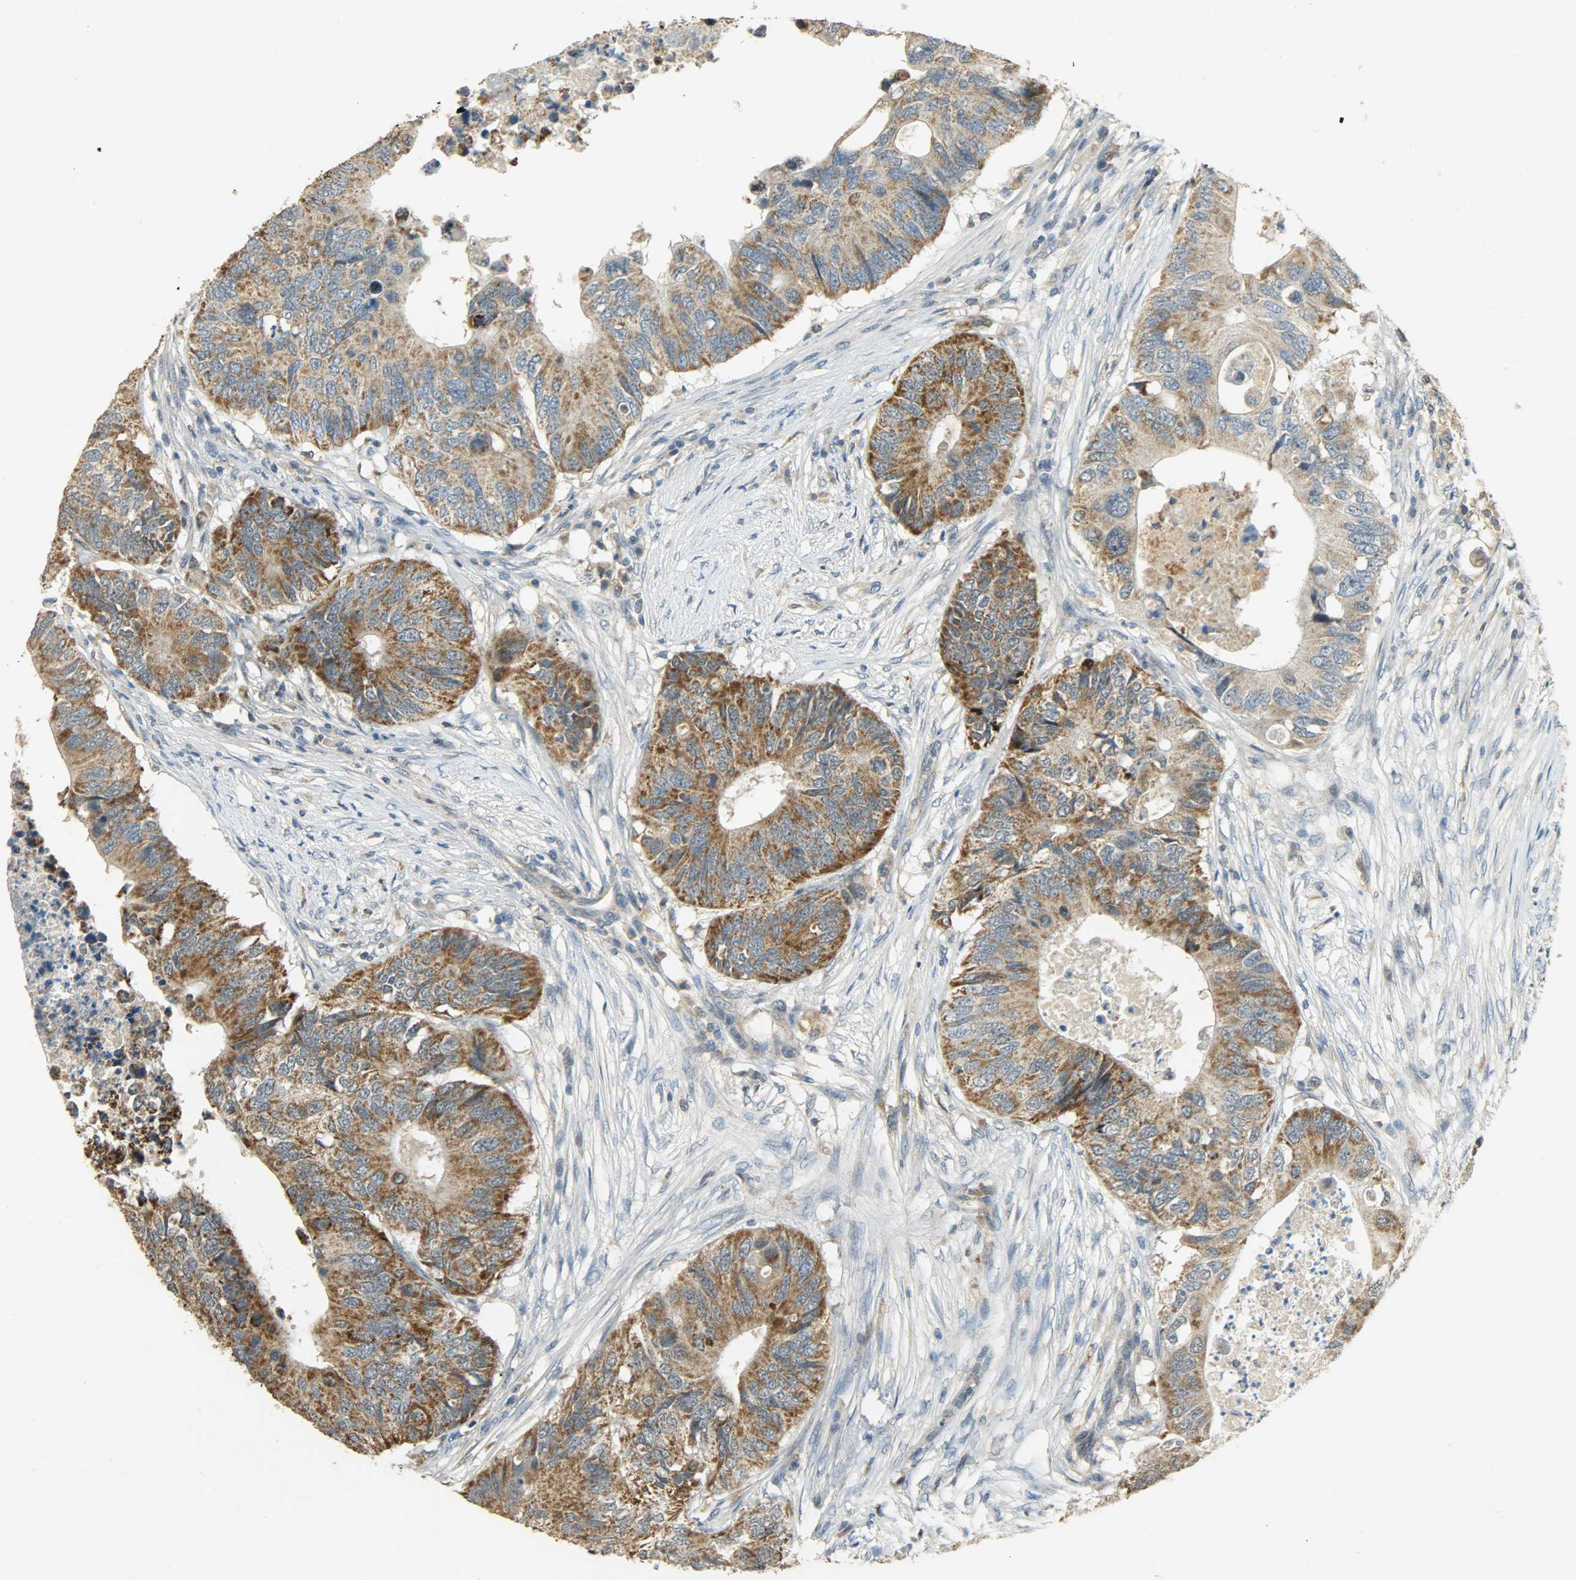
{"staining": {"intensity": "moderate", "quantity": ">75%", "location": "cytoplasmic/membranous"}, "tissue": "colorectal cancer", "cell_type": "Tumor cells", "image_type": "cancer", "snomed": [{"axis": "morphology", "description": "Adenocarcinoma, NOS"}, {"axis": "topography", "description": "Colon"}], "caption": "Colorectal adenocarcinoma stained for a protein displays moderate cytoplasmic/membranous positivity in tumor cells.", "gene": "HDHD5", "patient": {"sex": "male", "age": 71}}